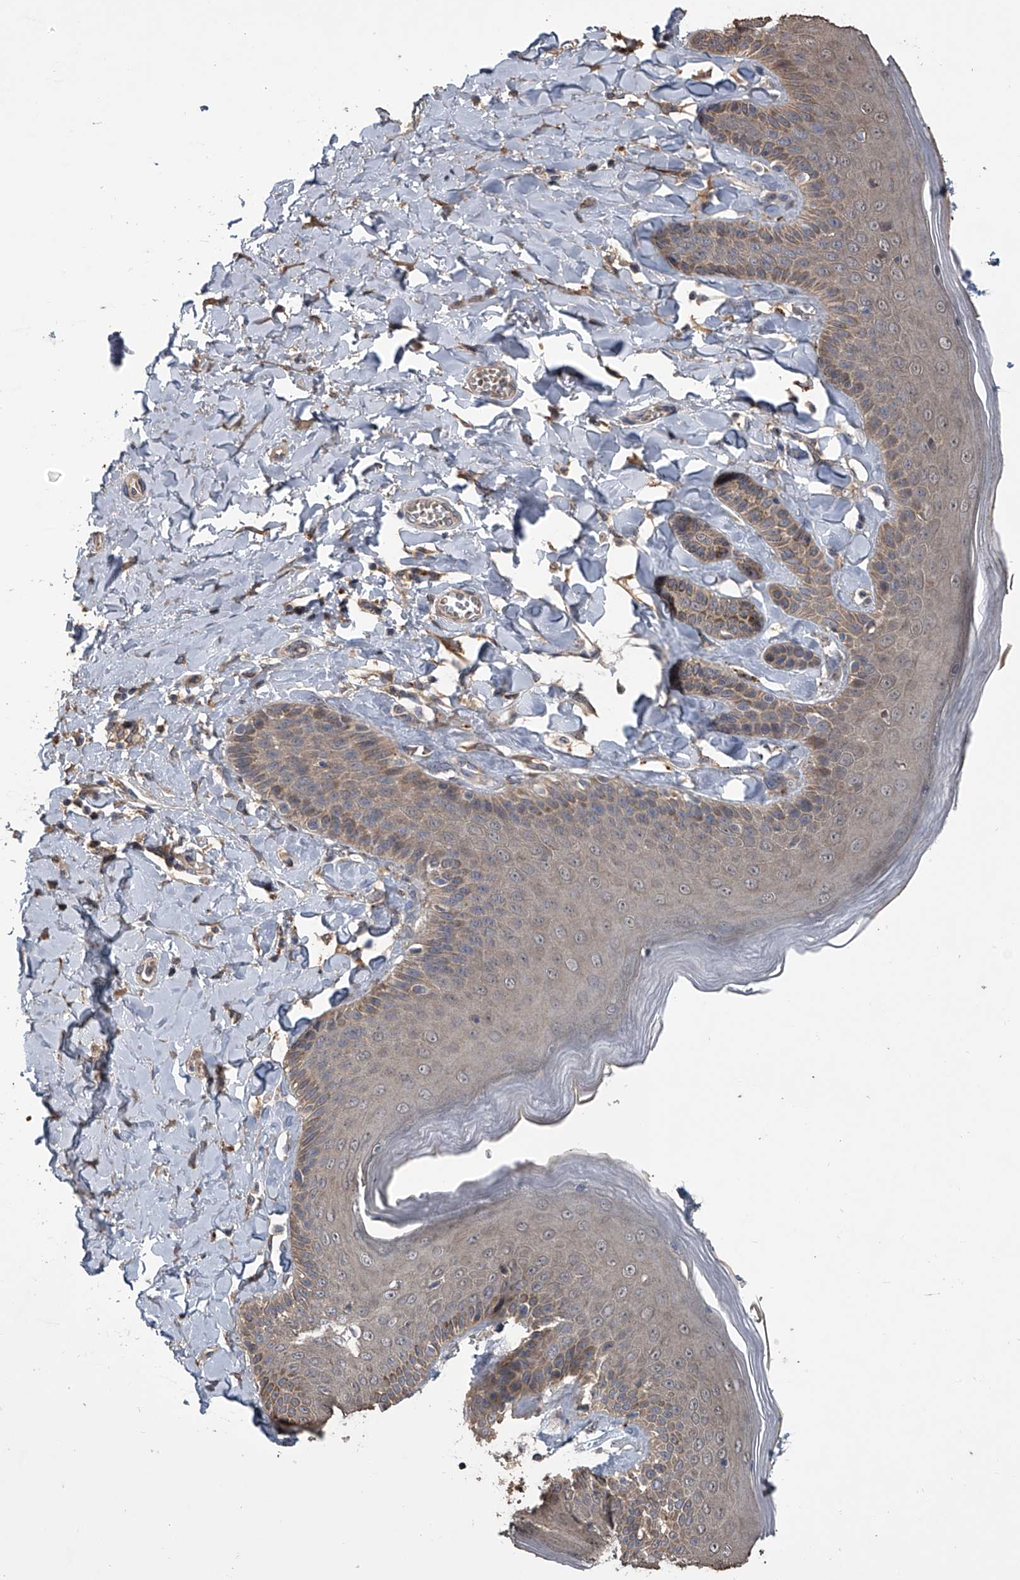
{"staining": {"intensity": "moderate", "quantity": "<25%", "location": "cytoplasmic/membranous"}, "tissue": "skin", "cell_type": "Epidermal cells", "image_type": "normal", "snomed": [{"axis": "morphology", "description": "Normal tissue, NOS"}, {"axis": "topography", "description": "Anal"}], "caption": "DAB (3,3'-diaminobenzidine) immunohistochemical staining of benign skin exhibits moderate cytoplasmic/membranous protein staining in about <25% of epidermal cells.", "gene": "DOCK9", "patient": {"sex": "male", "age": 69}}